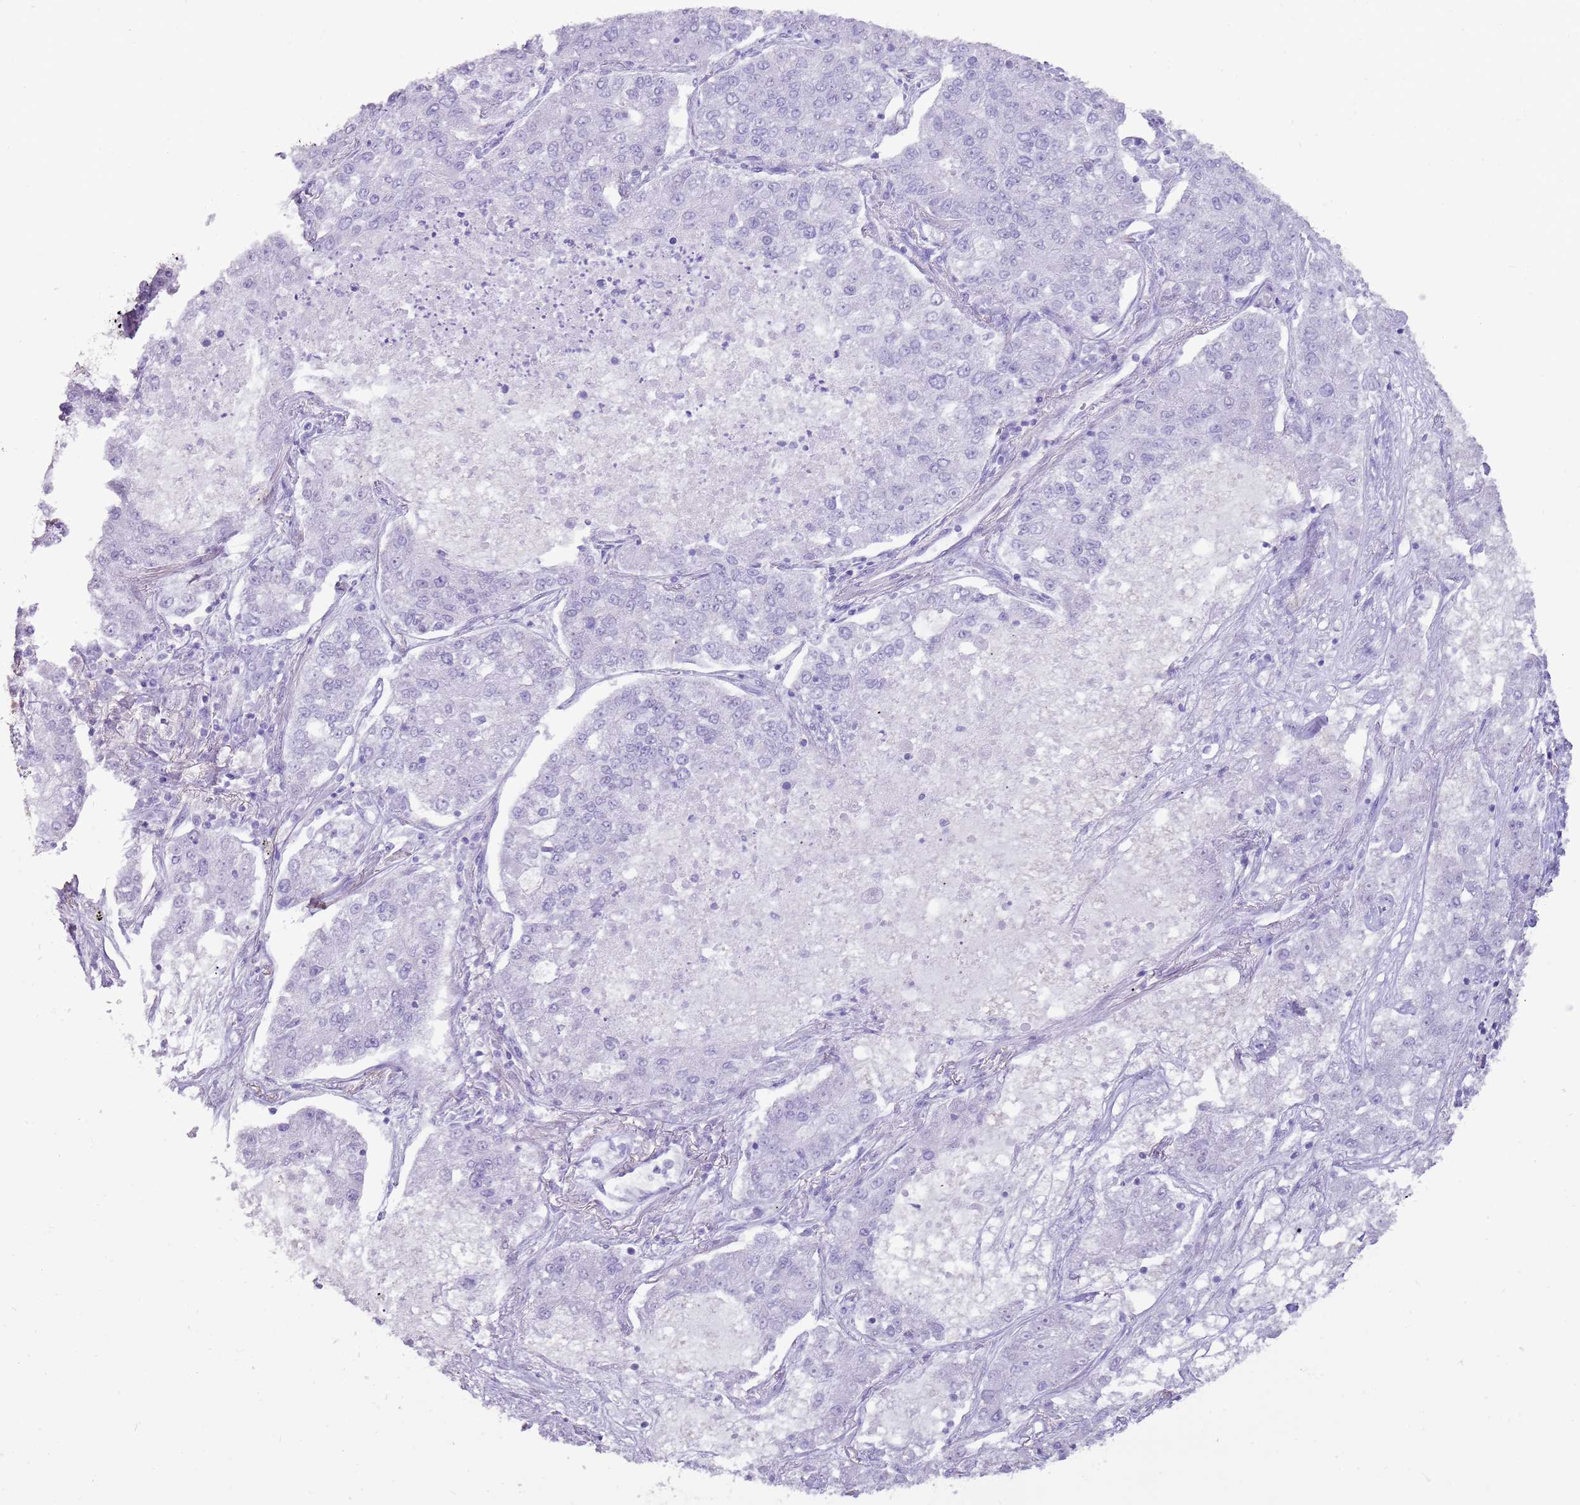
{"staining": {"intensity": "negative", "quantity": "none", "location": "none"}, "tissue": "lung cancer", "cell_type": "Tumor cells", "image_type": "cancer", "snomed": [{"axis": "morphology", "description": "Adenocarcinoma, NOS"}, {"axis": "topography", "description": "Lung"}], "caption": "Immunohistochemistry image of human adenocarcinoma (lung) stained for a protein (brown), which demonstrates no staining in tumor cells.", "gene": "NBPF3", "patient": {"sex": "male", "age": 49}}